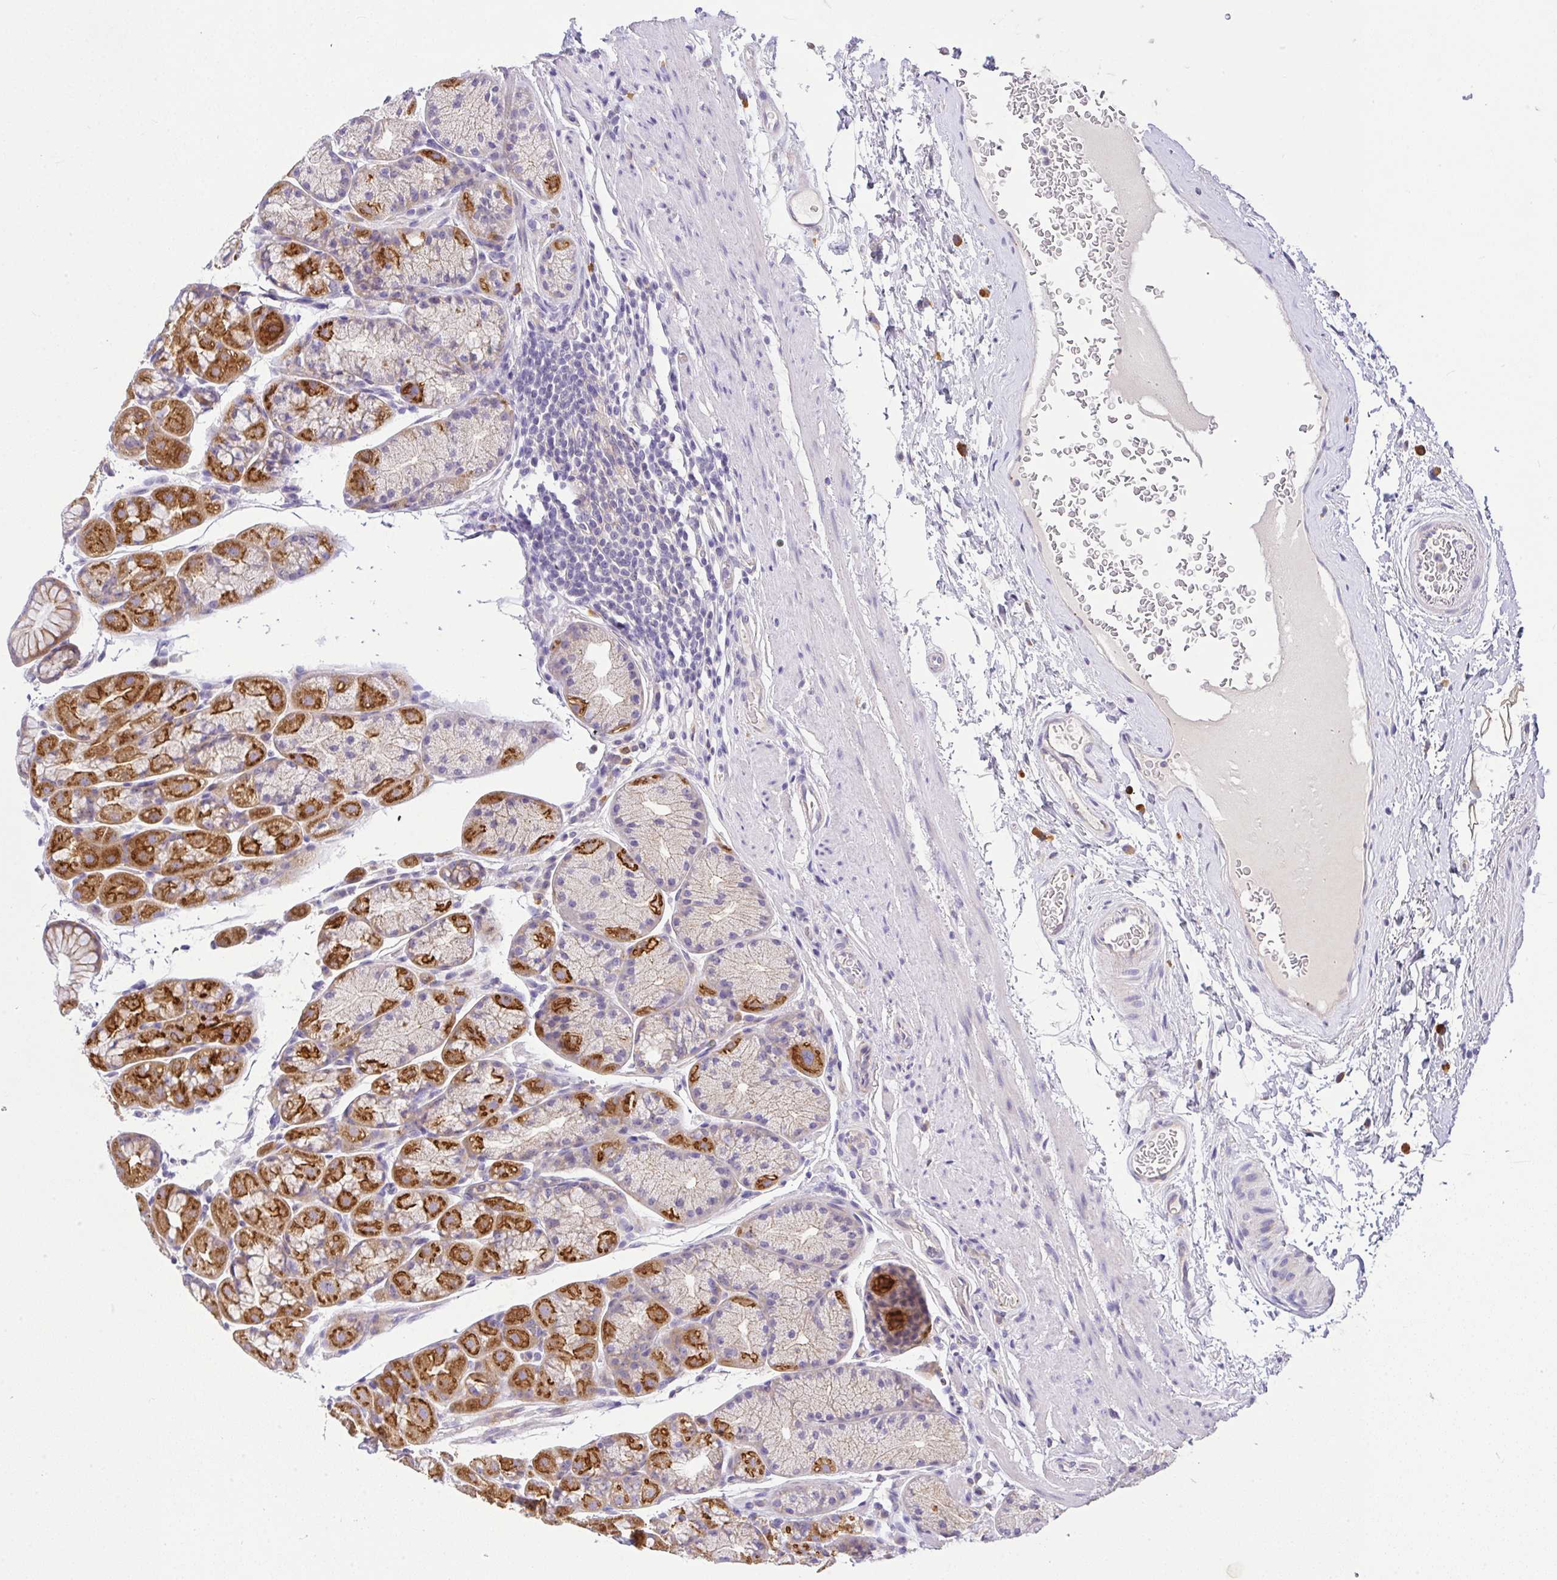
{"staining": {"intensity": "strong", "quantity": "25%-75%", "location": "cytoplasmic/membranous"}, "tissue": "stomach", "cell_type": "Glandular cells", "image_type": "normal", "snomed": [{"axis": "morphology", "description": "Normal tissue, NOS"}, {"axis": "topography", "description": "Stomach, lower"}], "caption": "DAB immunohistochemical staining of benign stomach exhibits strong cytoplasmic/membranous protein expression in about 25%-75% of glandular cells. The staining was performed using DAB (3,3'-diaminobenzidine) to visualize the protein expression in brown, while the nuclei were stained in blue with hematoxylin (Magnification: 20x).", "gene": "EPN3", "patient": {"sex": "male", "age": 67}}